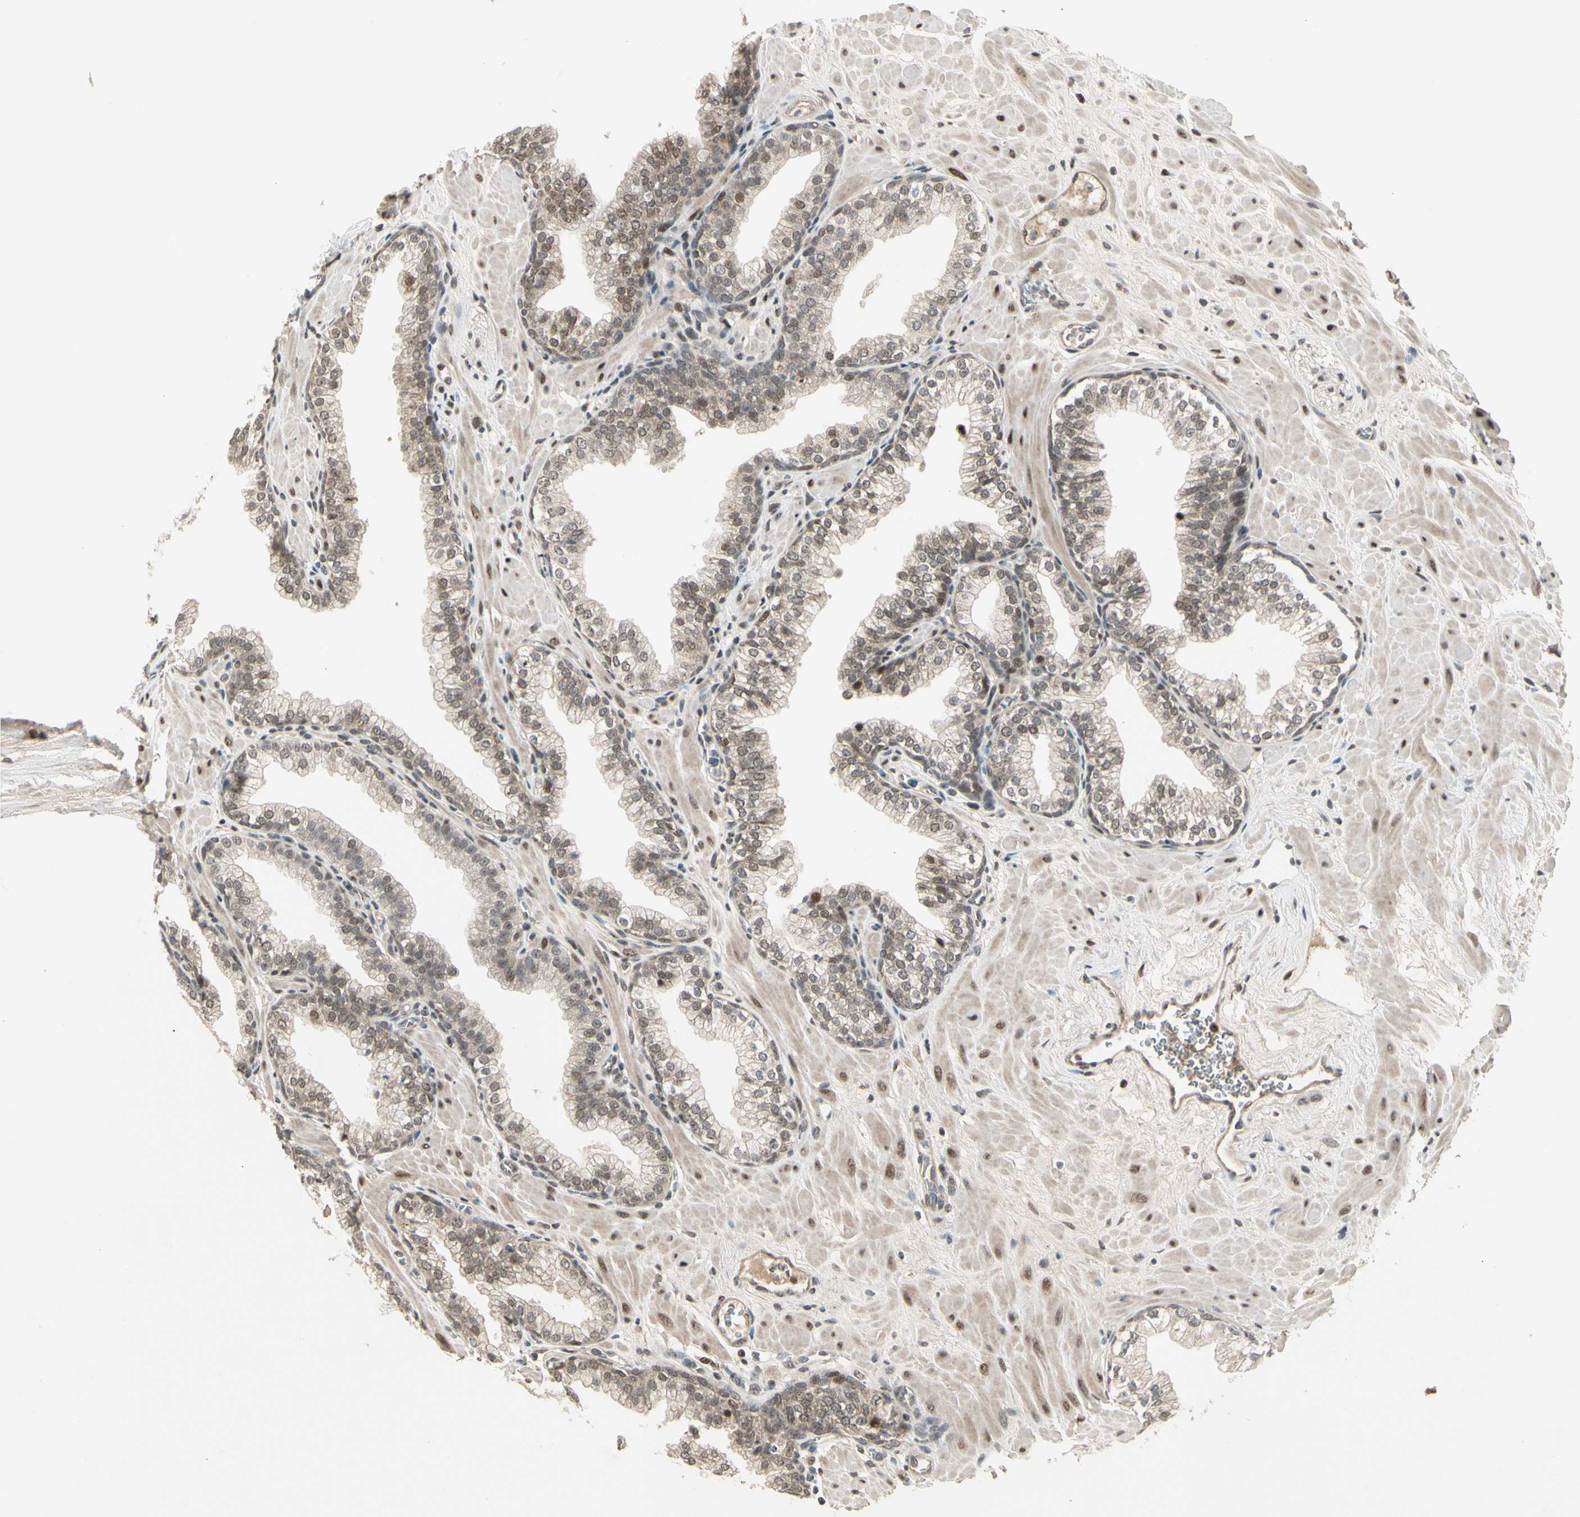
{"staining": {"intensity": "weak", "quantity": ">75%", "location": "nuclear"}, "tissue": "prostate", "cell_type": "Glandular cells", "image_type": "normal", "snomed": [{"axis": "morphology", "description": "Normal tissue, NOS"}, {"axis": "topography", "description": "Prostate"}], "caption": "Unremarkable prostate was stained to show a protein in brown. There is low levels of weak nuclear expression in approximately >75% of glandular cells.", "gene": "GTF3A", "patient": {"sex": "male", "age": 60}}